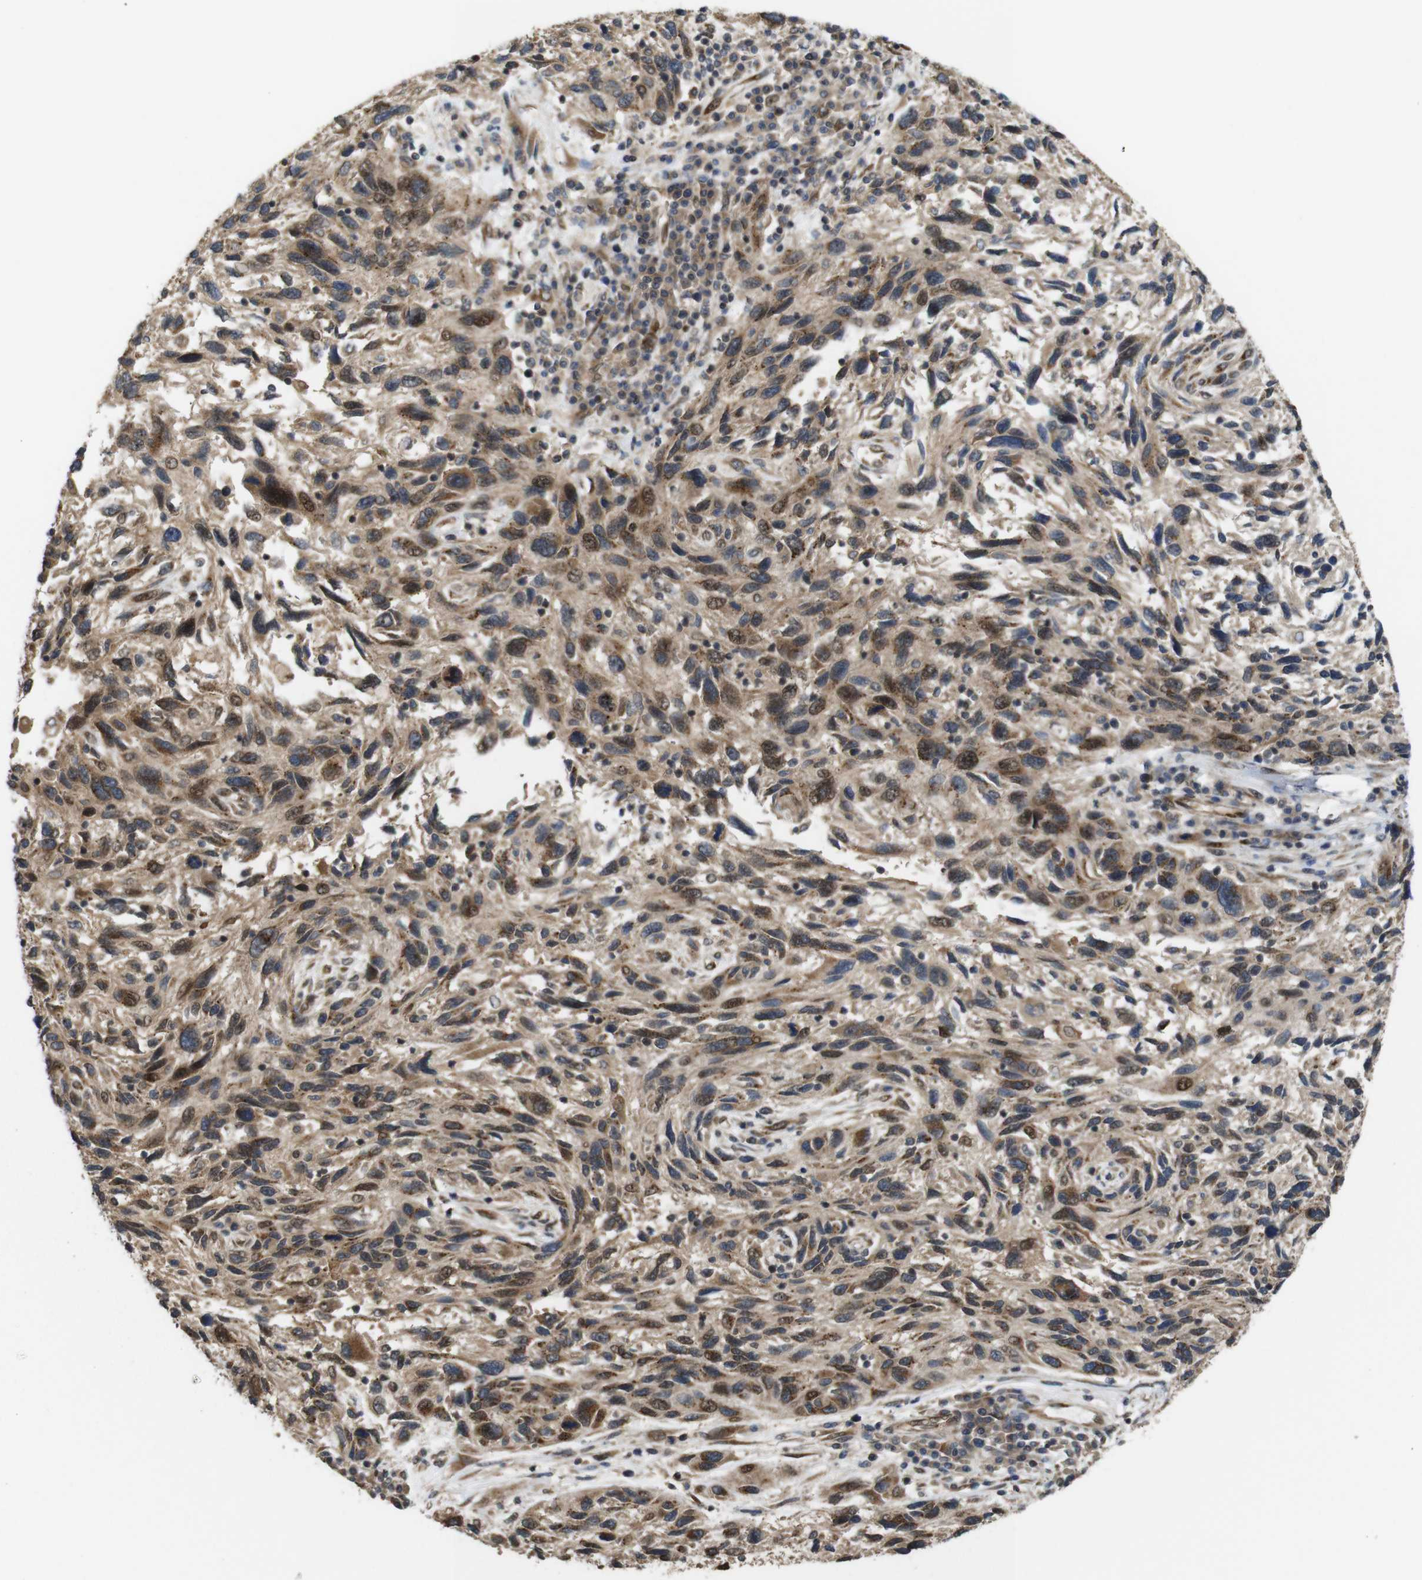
{"staining": {"intensity": "moderate", "quantity": ">75%", "location": "cytoplasmic/membranous,nuclear"}, "tissue": "melanoma", "cell_type": "Tumor cells", "image_type": "cancer", "snomed": [{"axis": "morphology", "description": "Malignant melanoma, NOS"}, {"axis": "topography", "description": "Skin"}], "caption": "Moderate cytoplasmic/membranous and nuclear positivity is appreciated in about >75% of tumor cells in malignant melanoma.", "gene": "EFCAB14", "patient": {"sex": "male", "age": 53}}